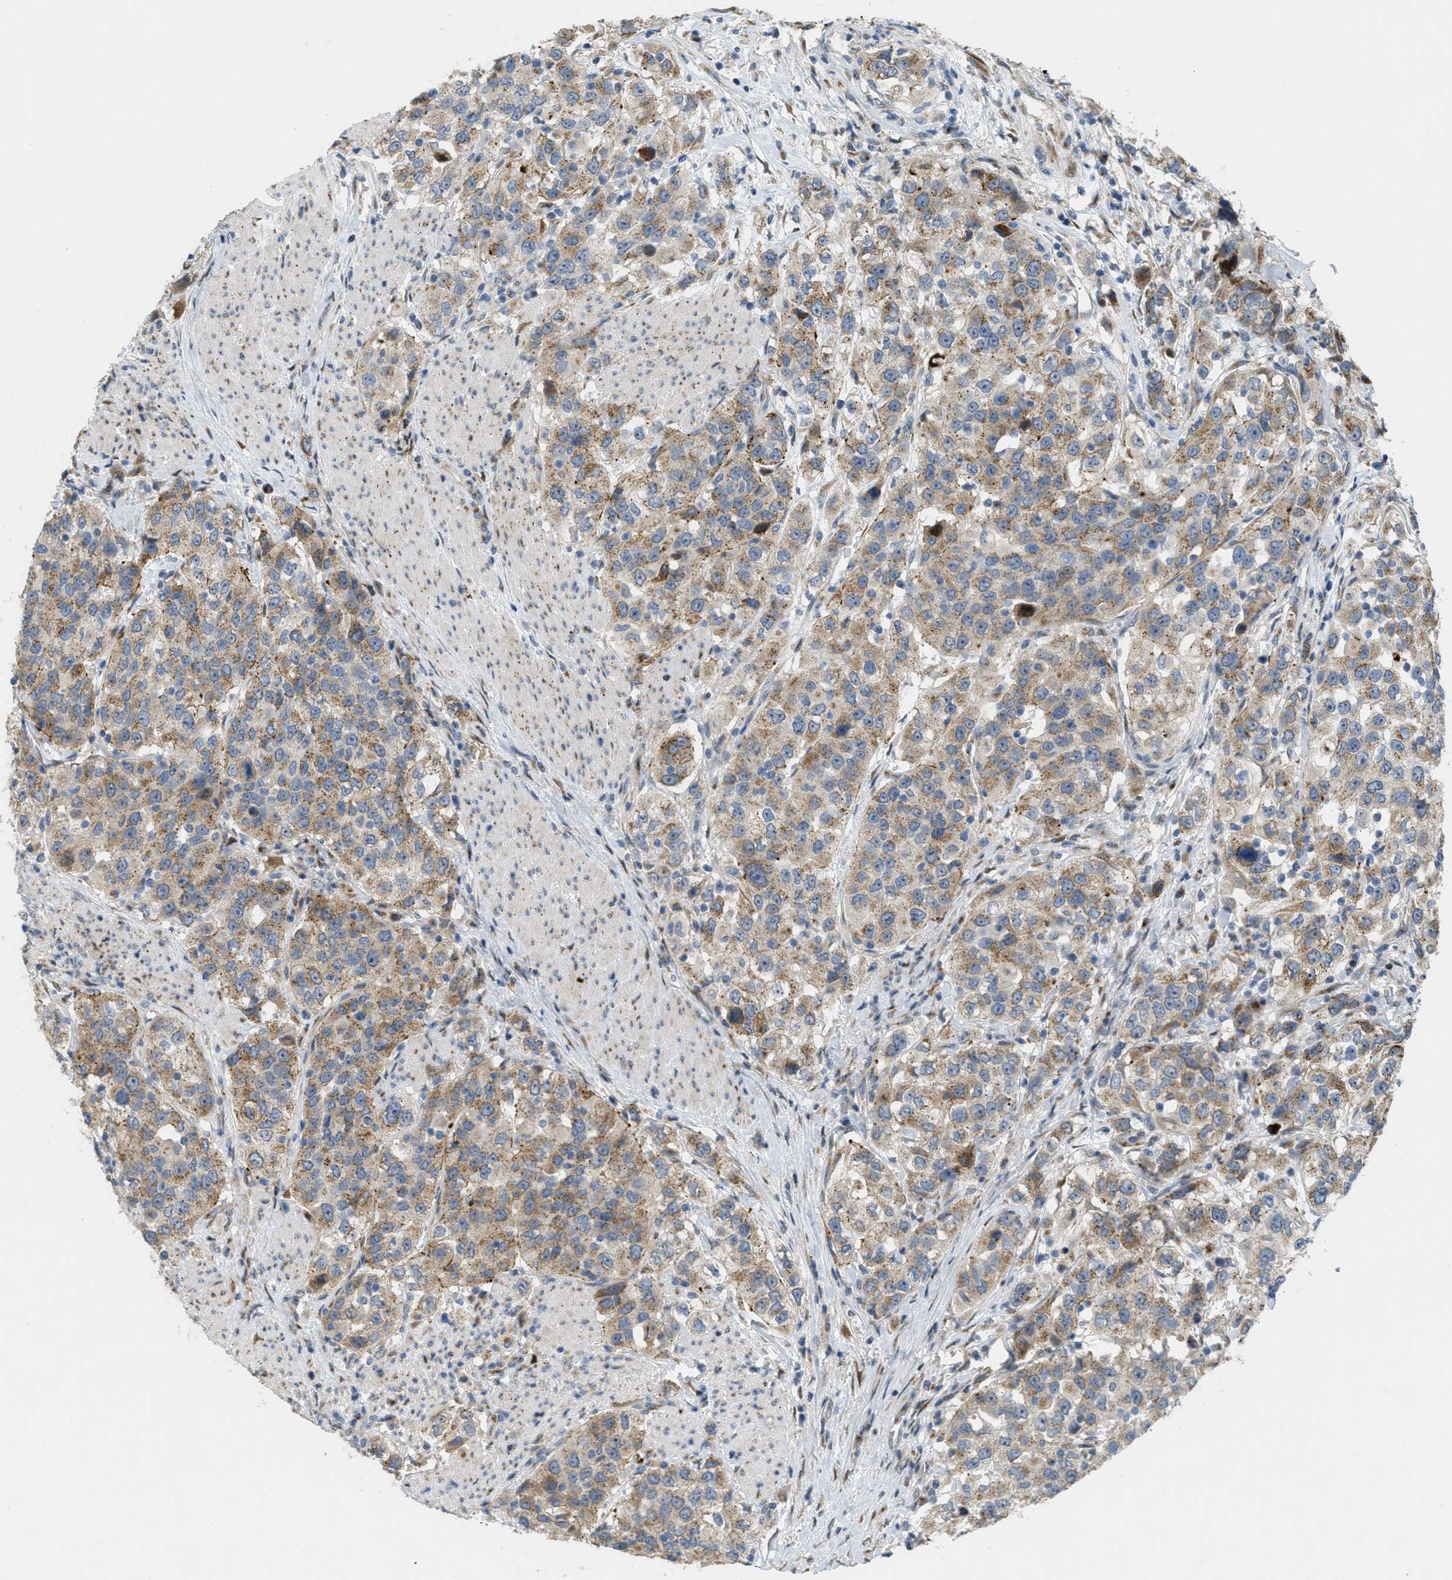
{"staining": {"intensity": "moderate", "quantity": ">75%", "location": "cytoplasmic/membranous"}, "tissue": "urothelial cancer", "cell_type": "Tumor cells", "image_type": "cancer", "snomed": [{"axis": "morphology", "description": "Urothelial carcinoma, High grade"}, {"axis": "topography", "description": "Urinary bladder"}], "caption": "Brown immunohistochemical staining in urothelial carcinoma (high-grade) exhibits moderate cytoplasmic/membranous positivity in about >75% of tumor cells. (brown staining indicates protein expression, while blue staining denotes nuclei).", "gene": "ZFPL1", "patient": {"sex": "female", "age": 80}}